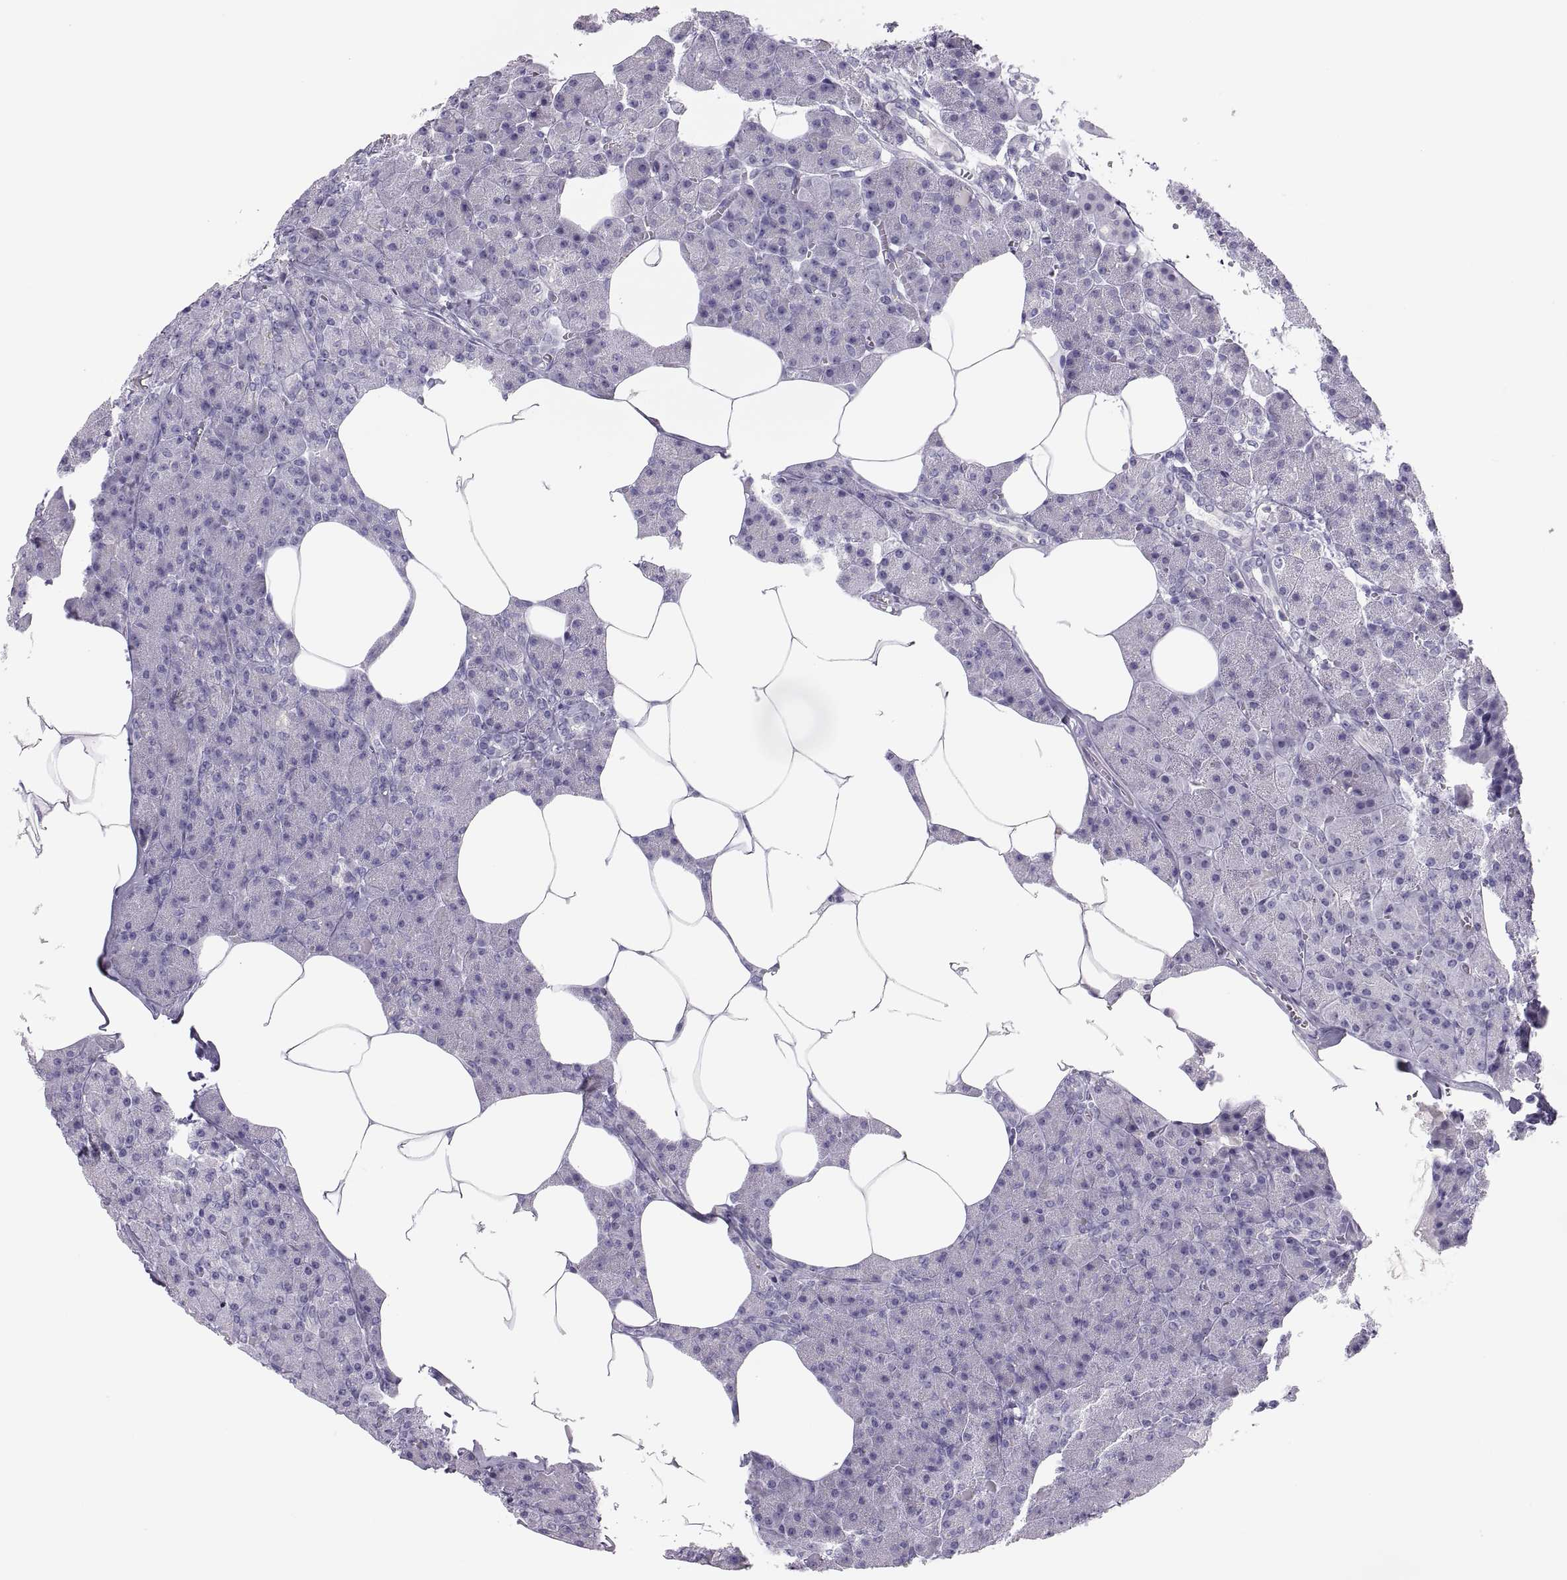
{"staining": {"intensity": "negative", "quantity": "none", "location": "none"}, "tissue": "pancreas", "cell_type": "Exocrine glandular cells", "image_type": "normal", "snomed": [{"axis": "morphology", "description": "Normal tissue, NOS"}, {"axis": "topography", "description": "Pancreas"}], "caption": "High power microscopy image of an immunohistochemistry (IHC) photomicrograph of unremarkable pancreas, revealing no significant positivity in exocrine glandular cells. Nuclei are stained in blue.", "gene": "MAGEB2", "patient": {"sex": "female", "age": 45}}